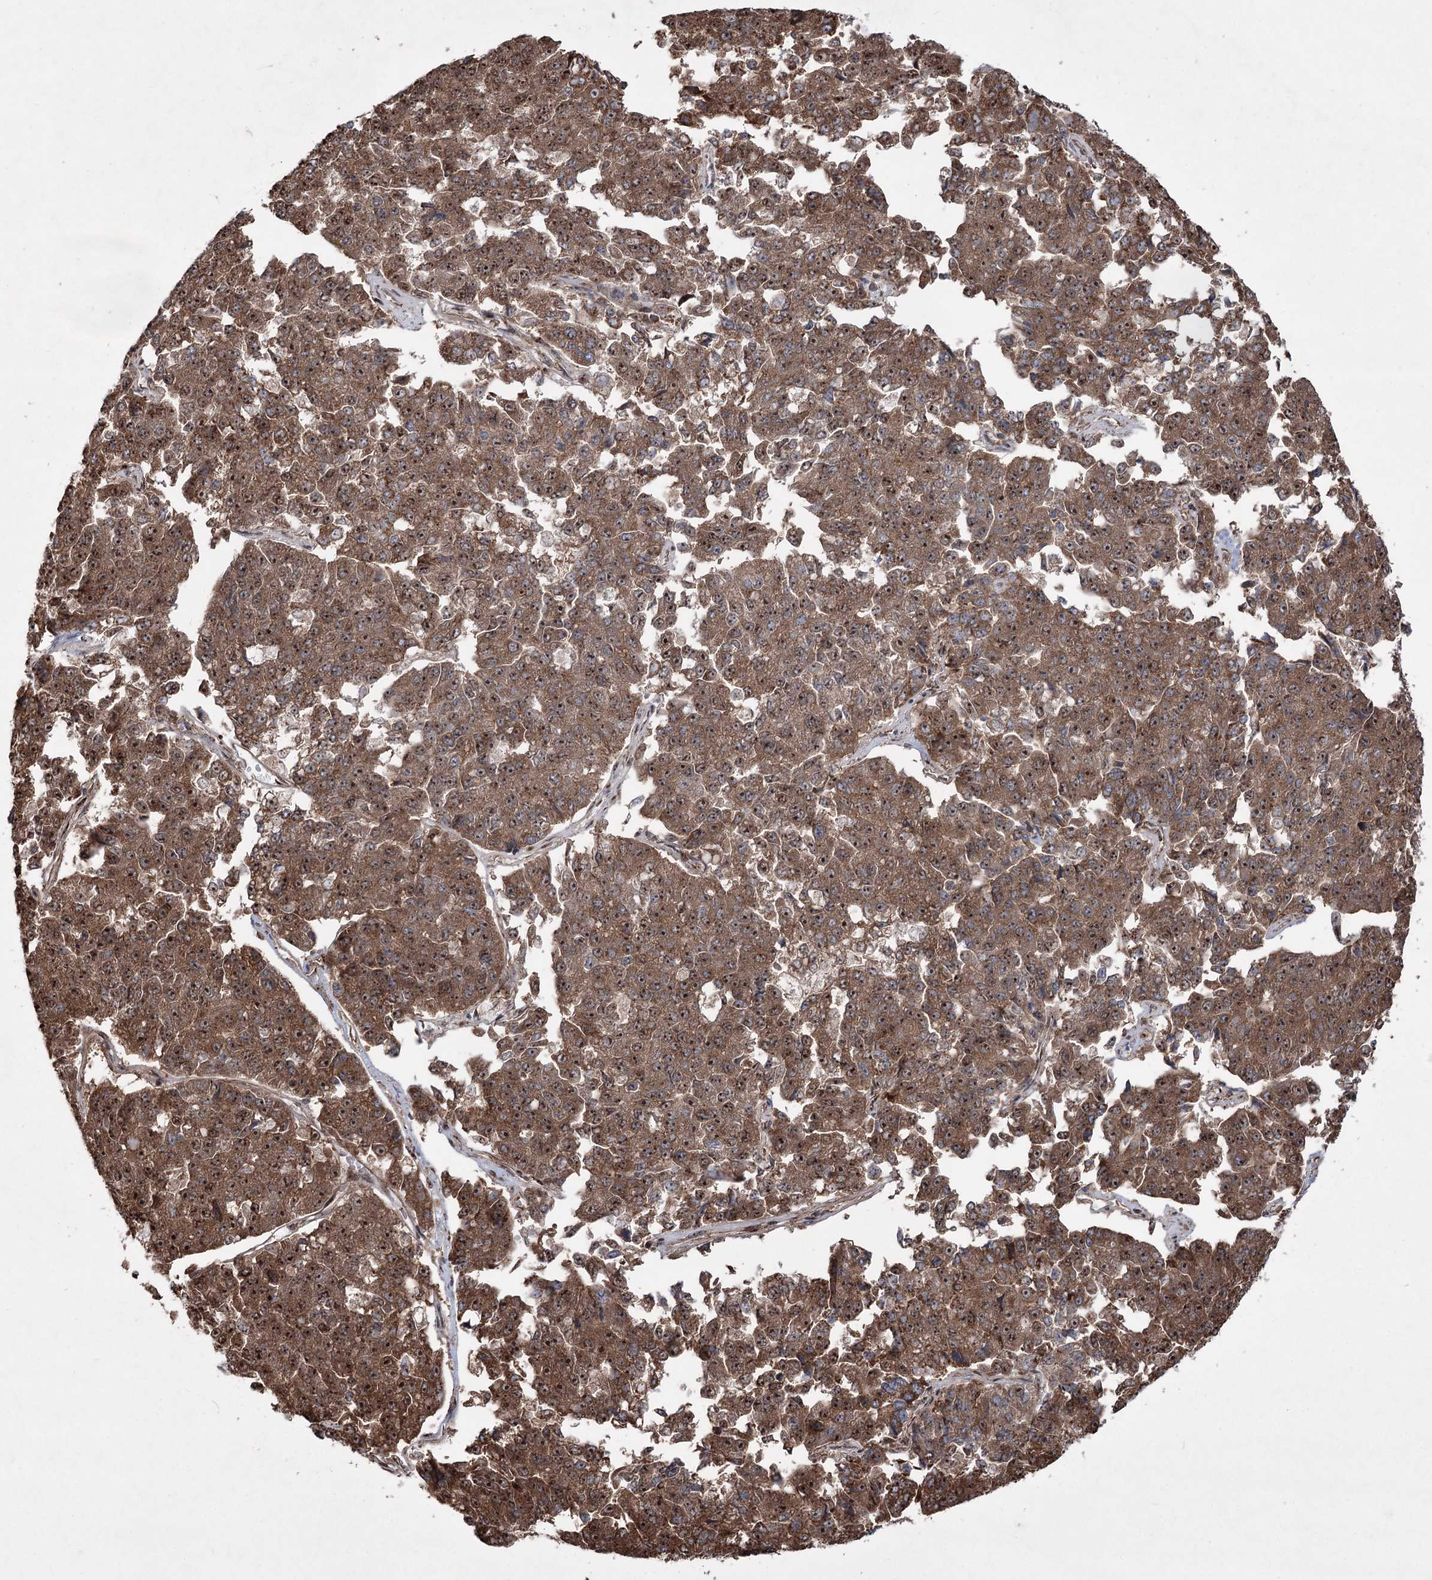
{"staining": {"intensity": "moderate", "quantity": ">75%", "location": "cytoplasmic/membranous,nuclear"}, "tissue": "pancreatic cancer", "cell_type": "Tumor cells", "image_type": "cancer", "snomed": [{"axis": "morphology", "description": "Adenocarcinoma, NOS"}, {"axis": "topography", "description": "Pancreas"}], "caption": "Immunohistochemistry image of pancreatic cancer stained for a protein (brown), which exhibits medium levels of moderate cytoplasmic/membranous and nuclear staining in about >75% of tumor cells.", "gene": "SERINC5", "patient": {"sex": "male", "age": 50}}